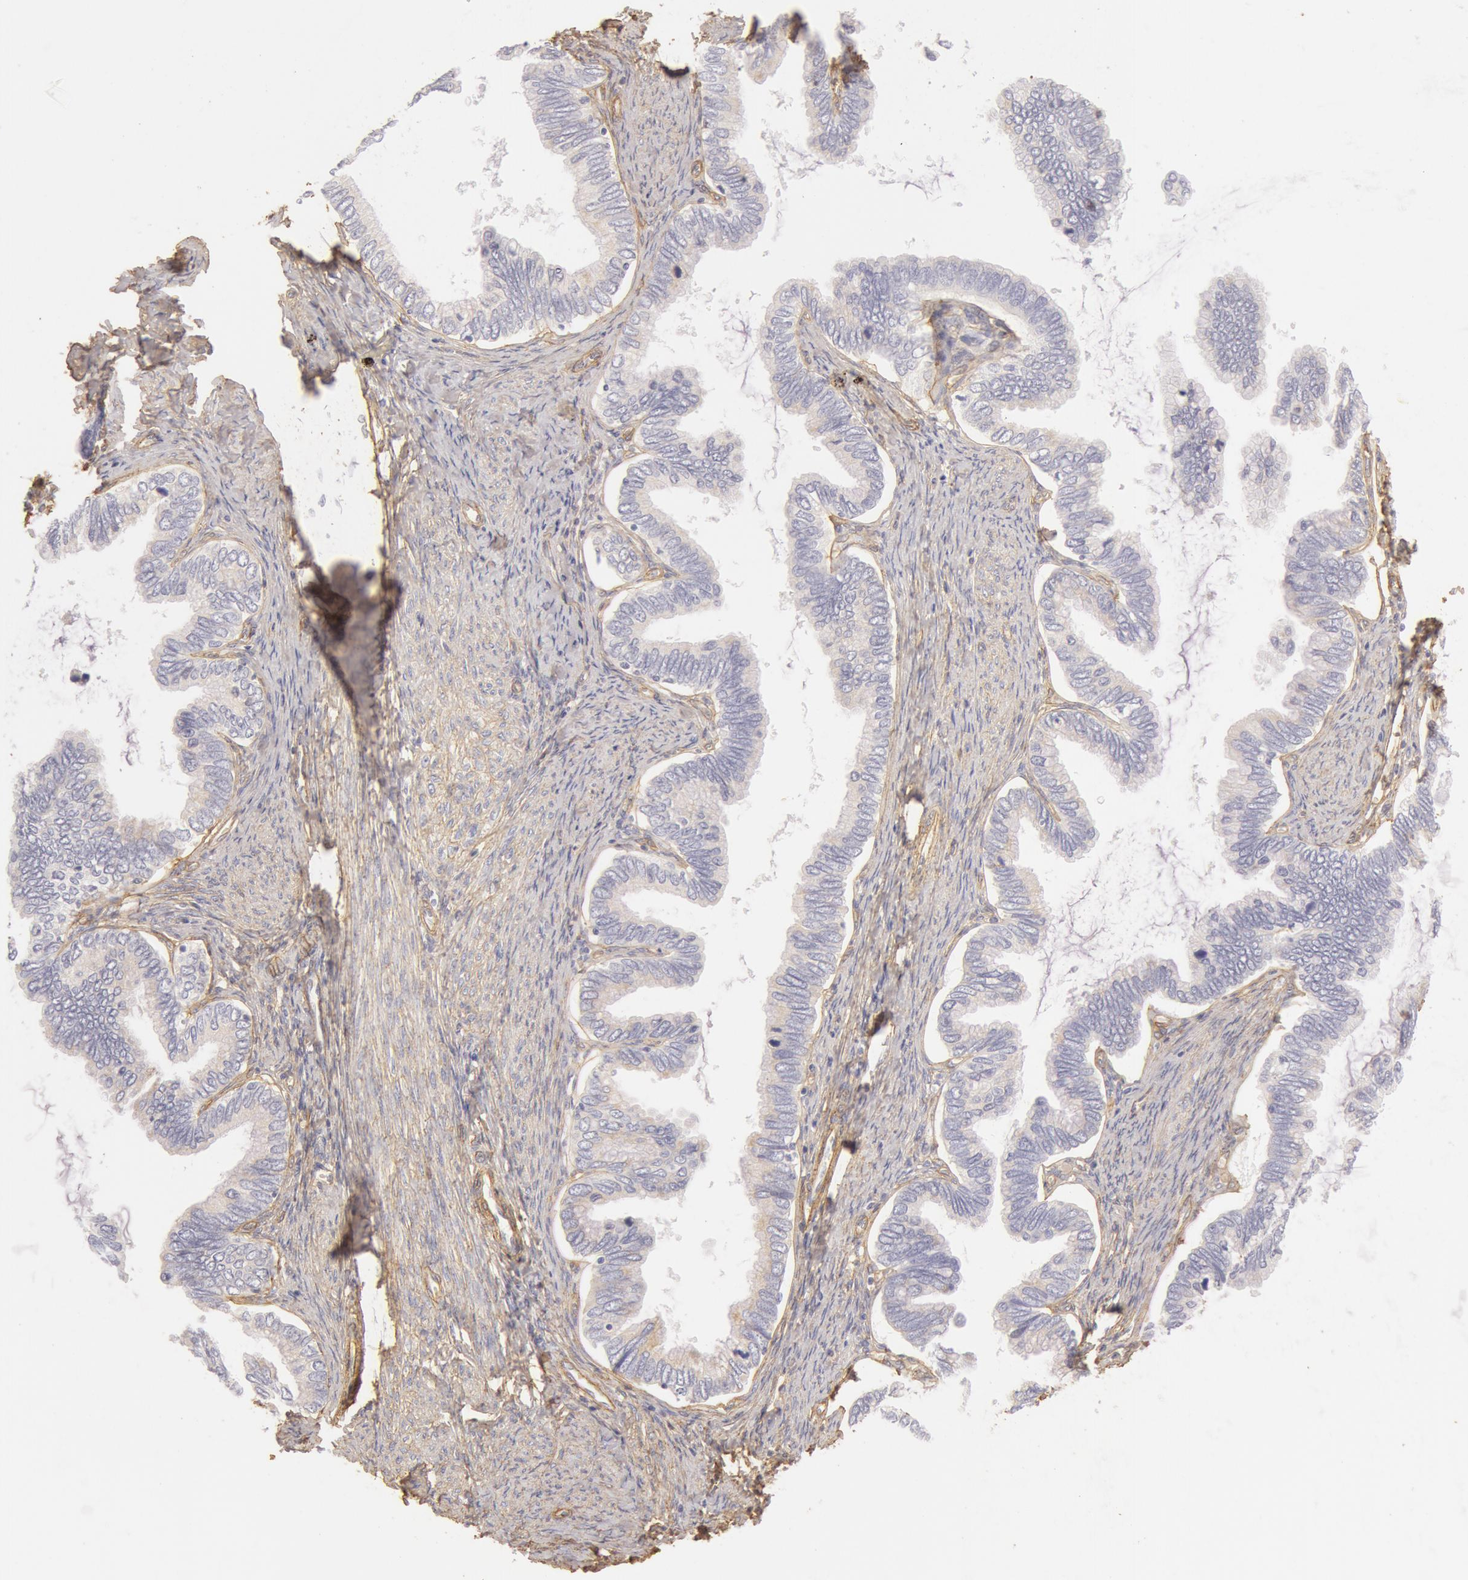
{"staining": {"intensity": "negative", "quantity": "none", "location": "none"}, "tissue": "cervical cancer", "cell_type": "Tumor cells", "image_type": "cancer", "snomed": [{"axis": "morphology", "description": "Adenocarcinoma, NOS"}, {"axis": "topography", "description": "Cervix"}], "caption": "Tumor cells show no significant staining in adenocarcinoma (cervical).", "gene": "COL4A1", "patient": {"sex": "female", "age": 49}}